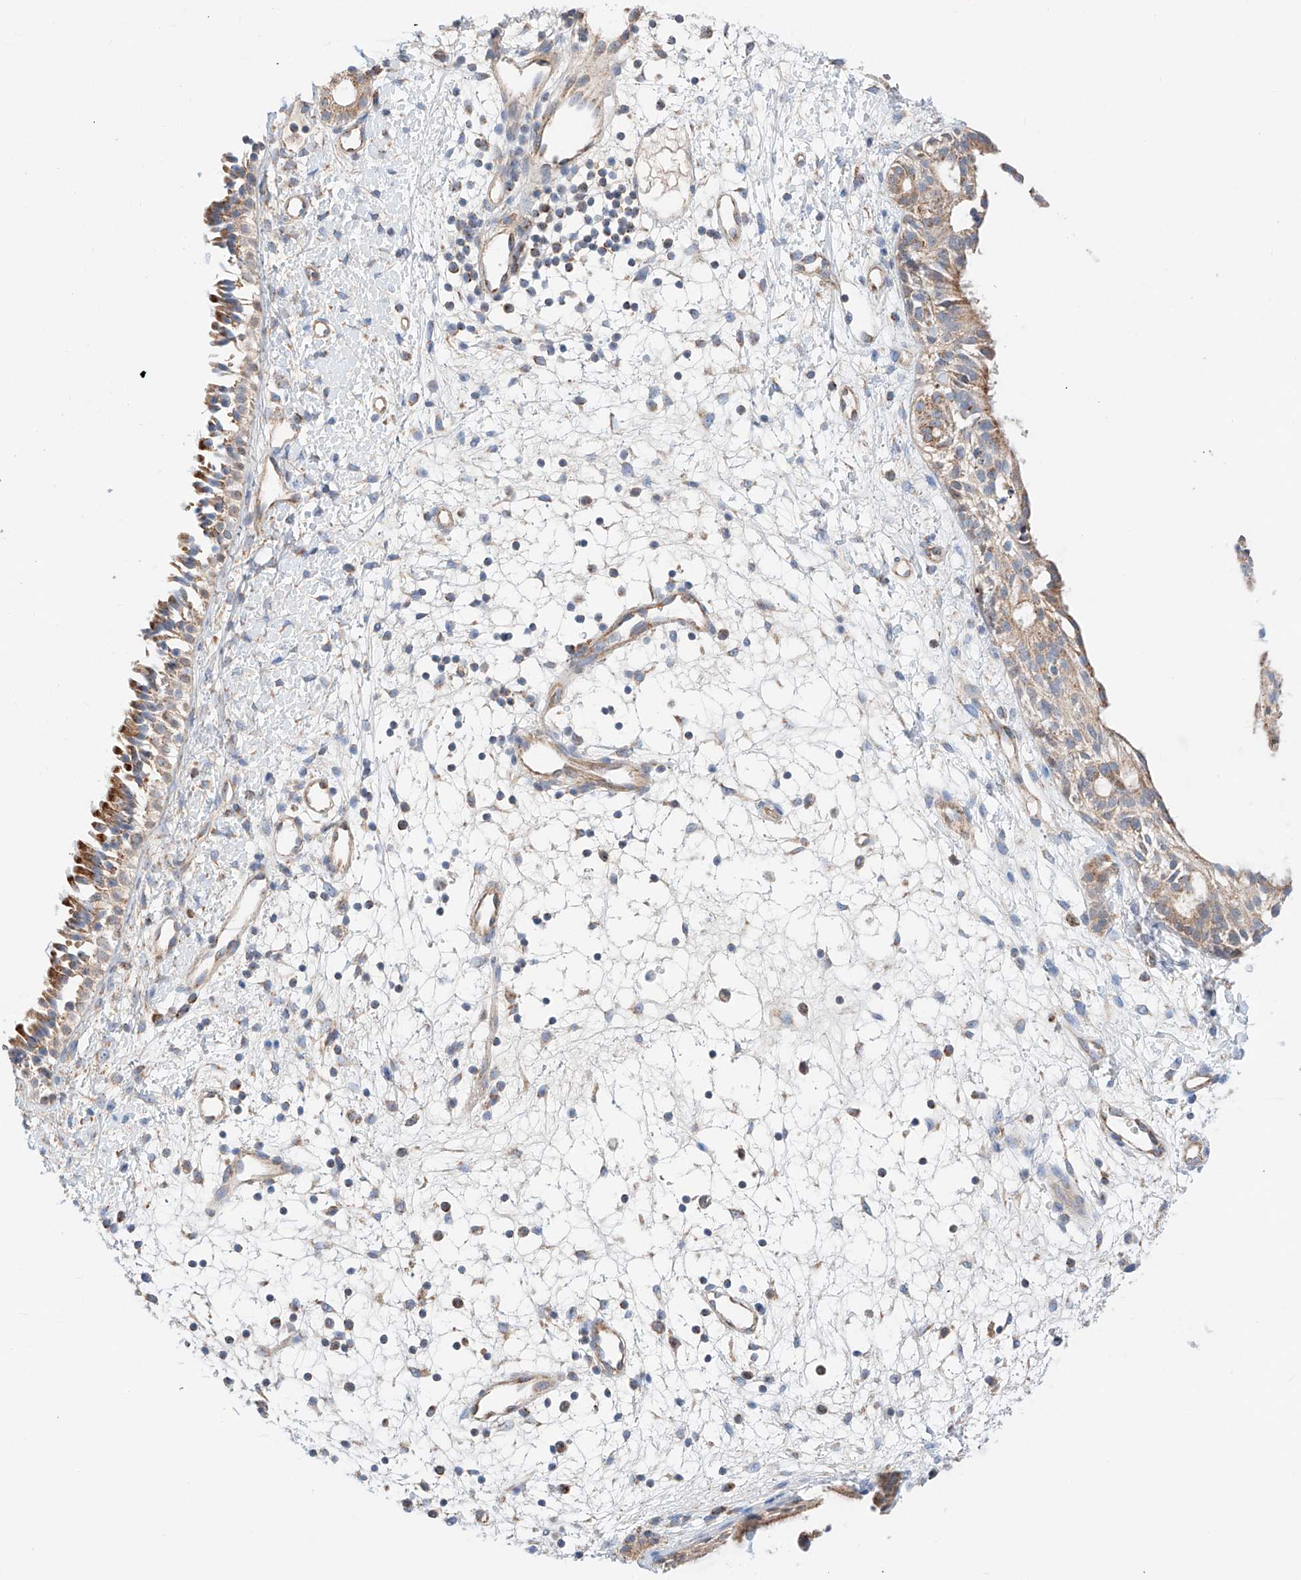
{"staining": {"intensity": "moderate", "quantity": ">75%", "location": "cytoplasmic/membranous"}, "tissue": "nasopharynx", "cell_type": "Respiratory epithelial cells", "image_type": "normal", "snomed": [{"axis": "morphology", "description": "Normal tissue, NOS"}, {"axis": "topography", "description": "Nasopharynx"}], "caption": "Immunohistochemistry (DAB (3,3'-diaminobenzidine)) staining of unremarkable human nasopharynx displays moderate cytoplasmic/membranous protein positivity in approximately >75% of respiratory epithelial cells.", "gene": "KTI12", "patient": {"sex": "male", "age": 22}}